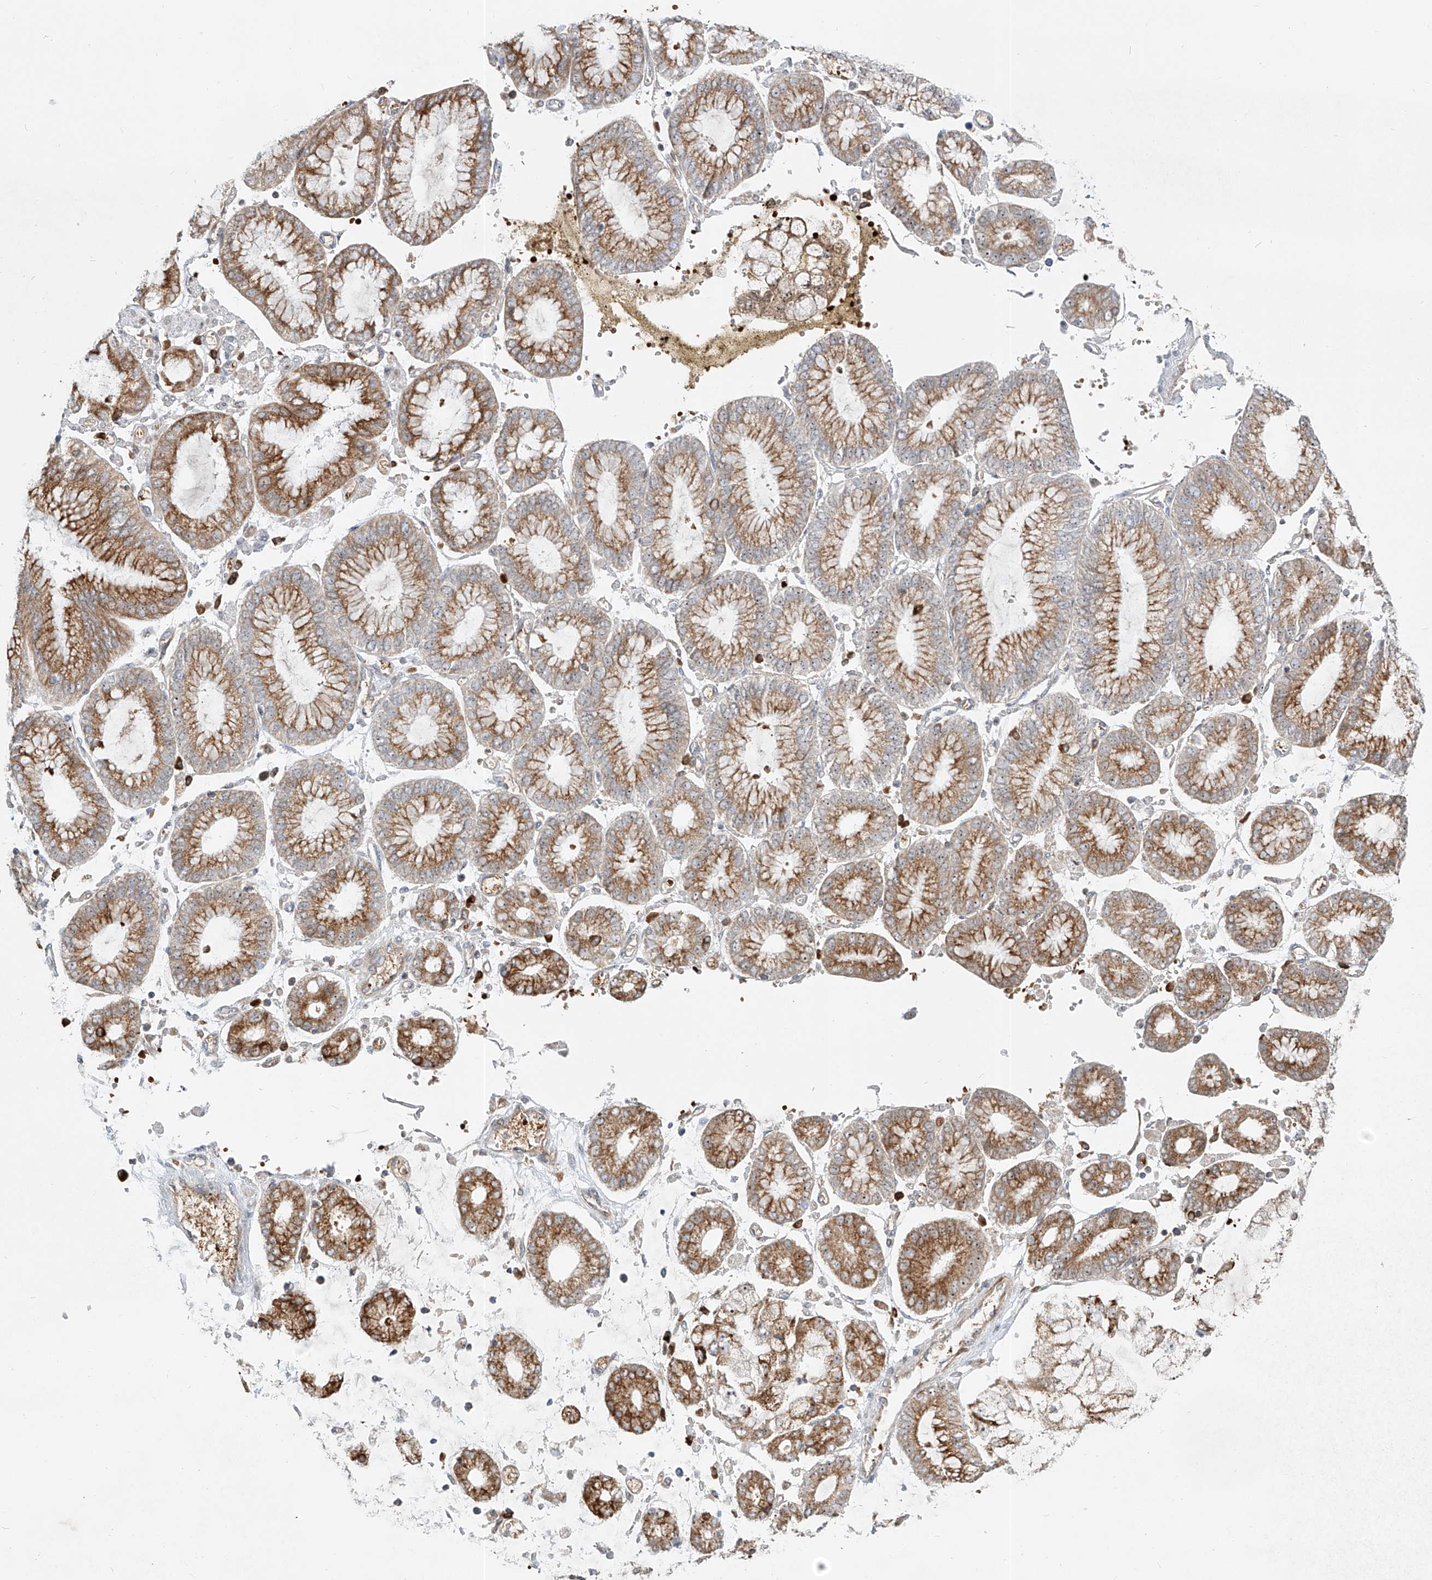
{"staining": {"intensity": "moderate", "quantity": ">75%", "location": "cytoplasmic/membranous"}, "tissue": "stomach cancer", "cell_type": "Tumor cells", "image_type": "cancer", "snomed": [{"axis": "morphology", "description": "Adenocarcinoma, NOS"}, {"axis": "topography", "description": "Stomach"}], "caption": "Tumor cells exhibit medium levels of moderate cytoplasmic/membranous staining in approximately >75% of cells in adenocarcinoma (stomach).", "gene": "FGD2", "patient": {"sex": "male", "age": 76}}